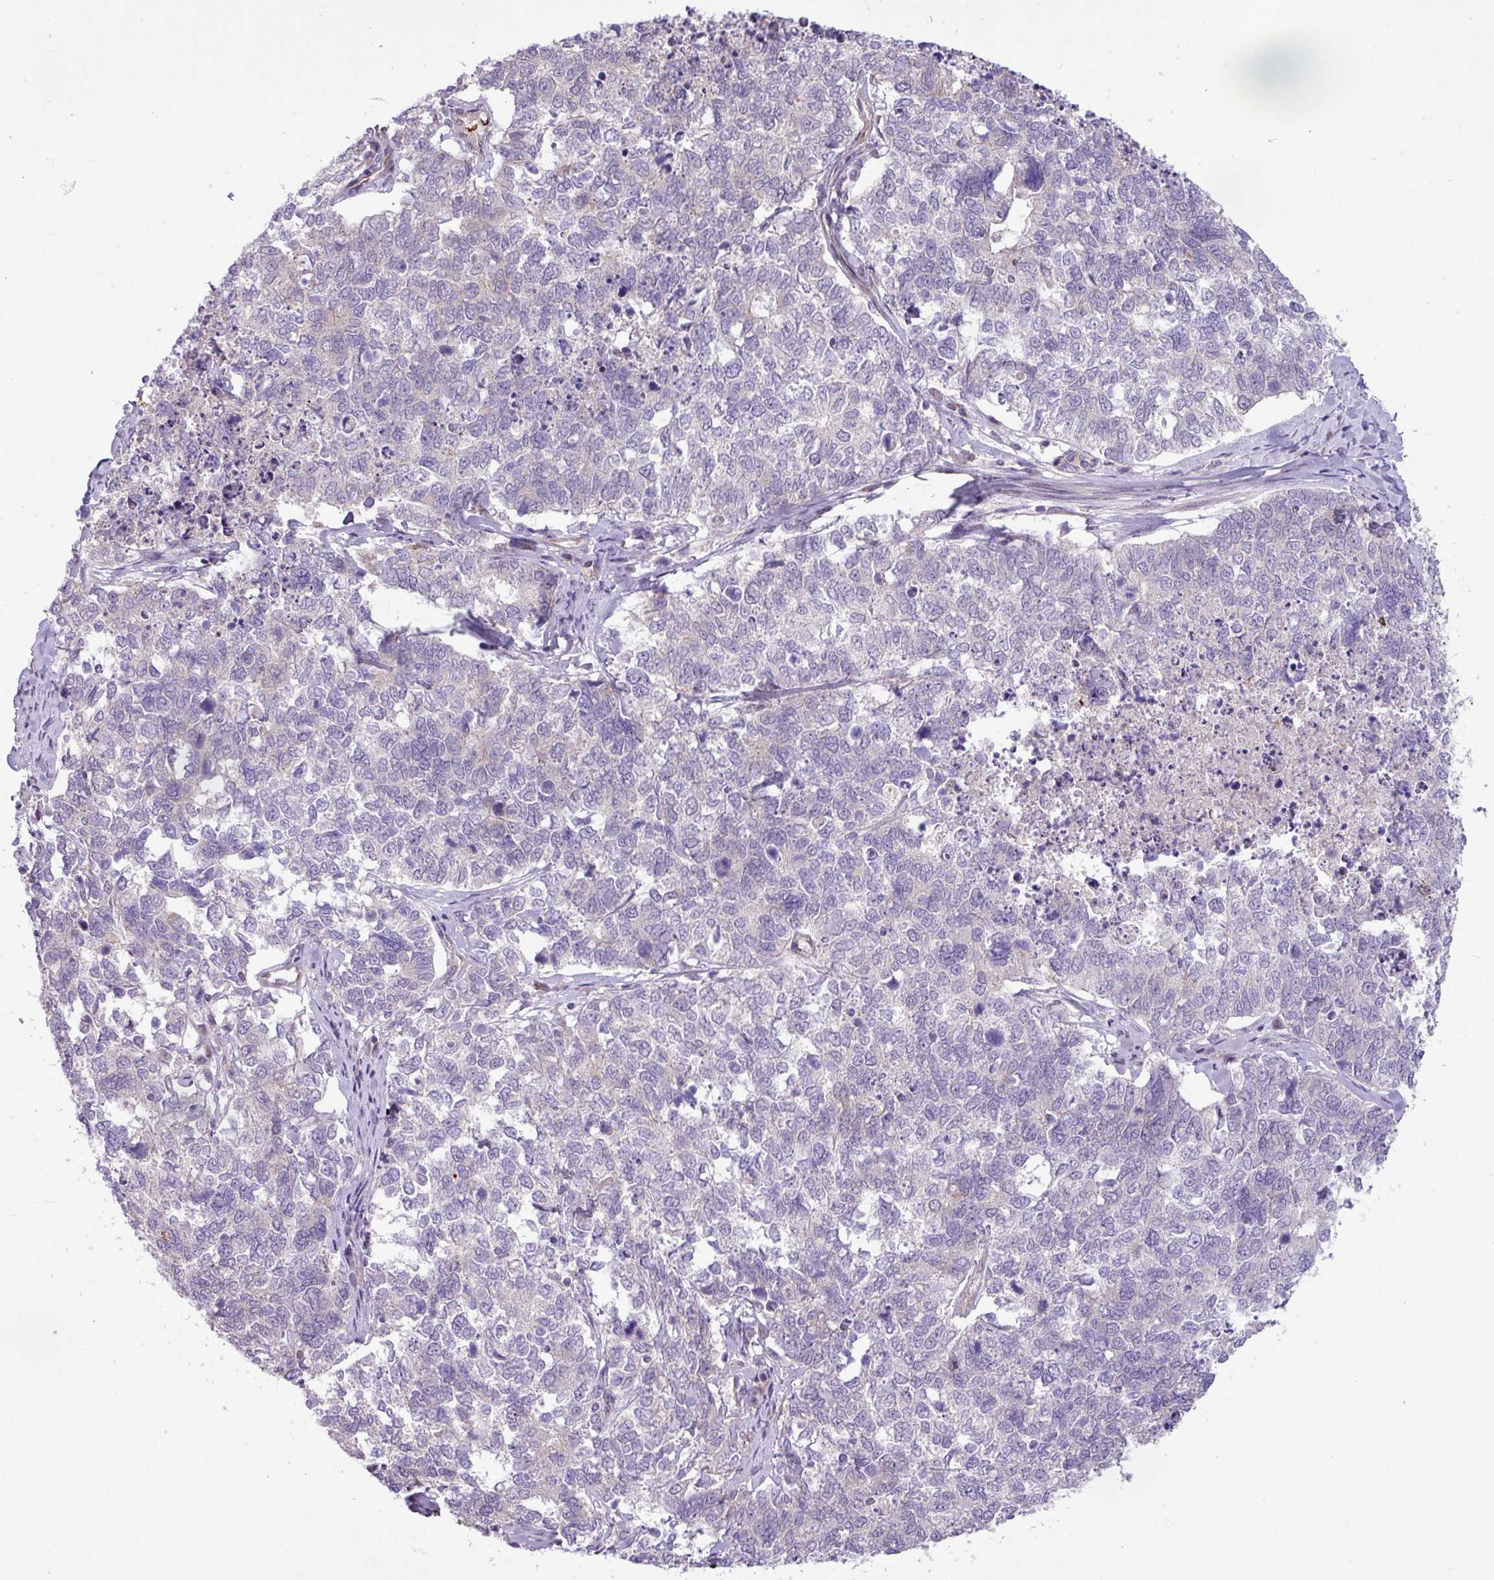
{"staining": {"intensity": "negative", "quantity": "none", "location": "none"}, "tissue": "cervical cancer", "cell_type": "Tumor cells", "image_type": "cancer", "snomed": [{"axis": "morphology", "description": "Squamous cell carcinoma, NOS"}, {"axis": "topography", "description": "Cervix"}], "caption": "There is no significant positivity in tumor cells of cervical cancer.", "gene": "RAD21L1", "patient": {"sex": "female", "age": 63}}